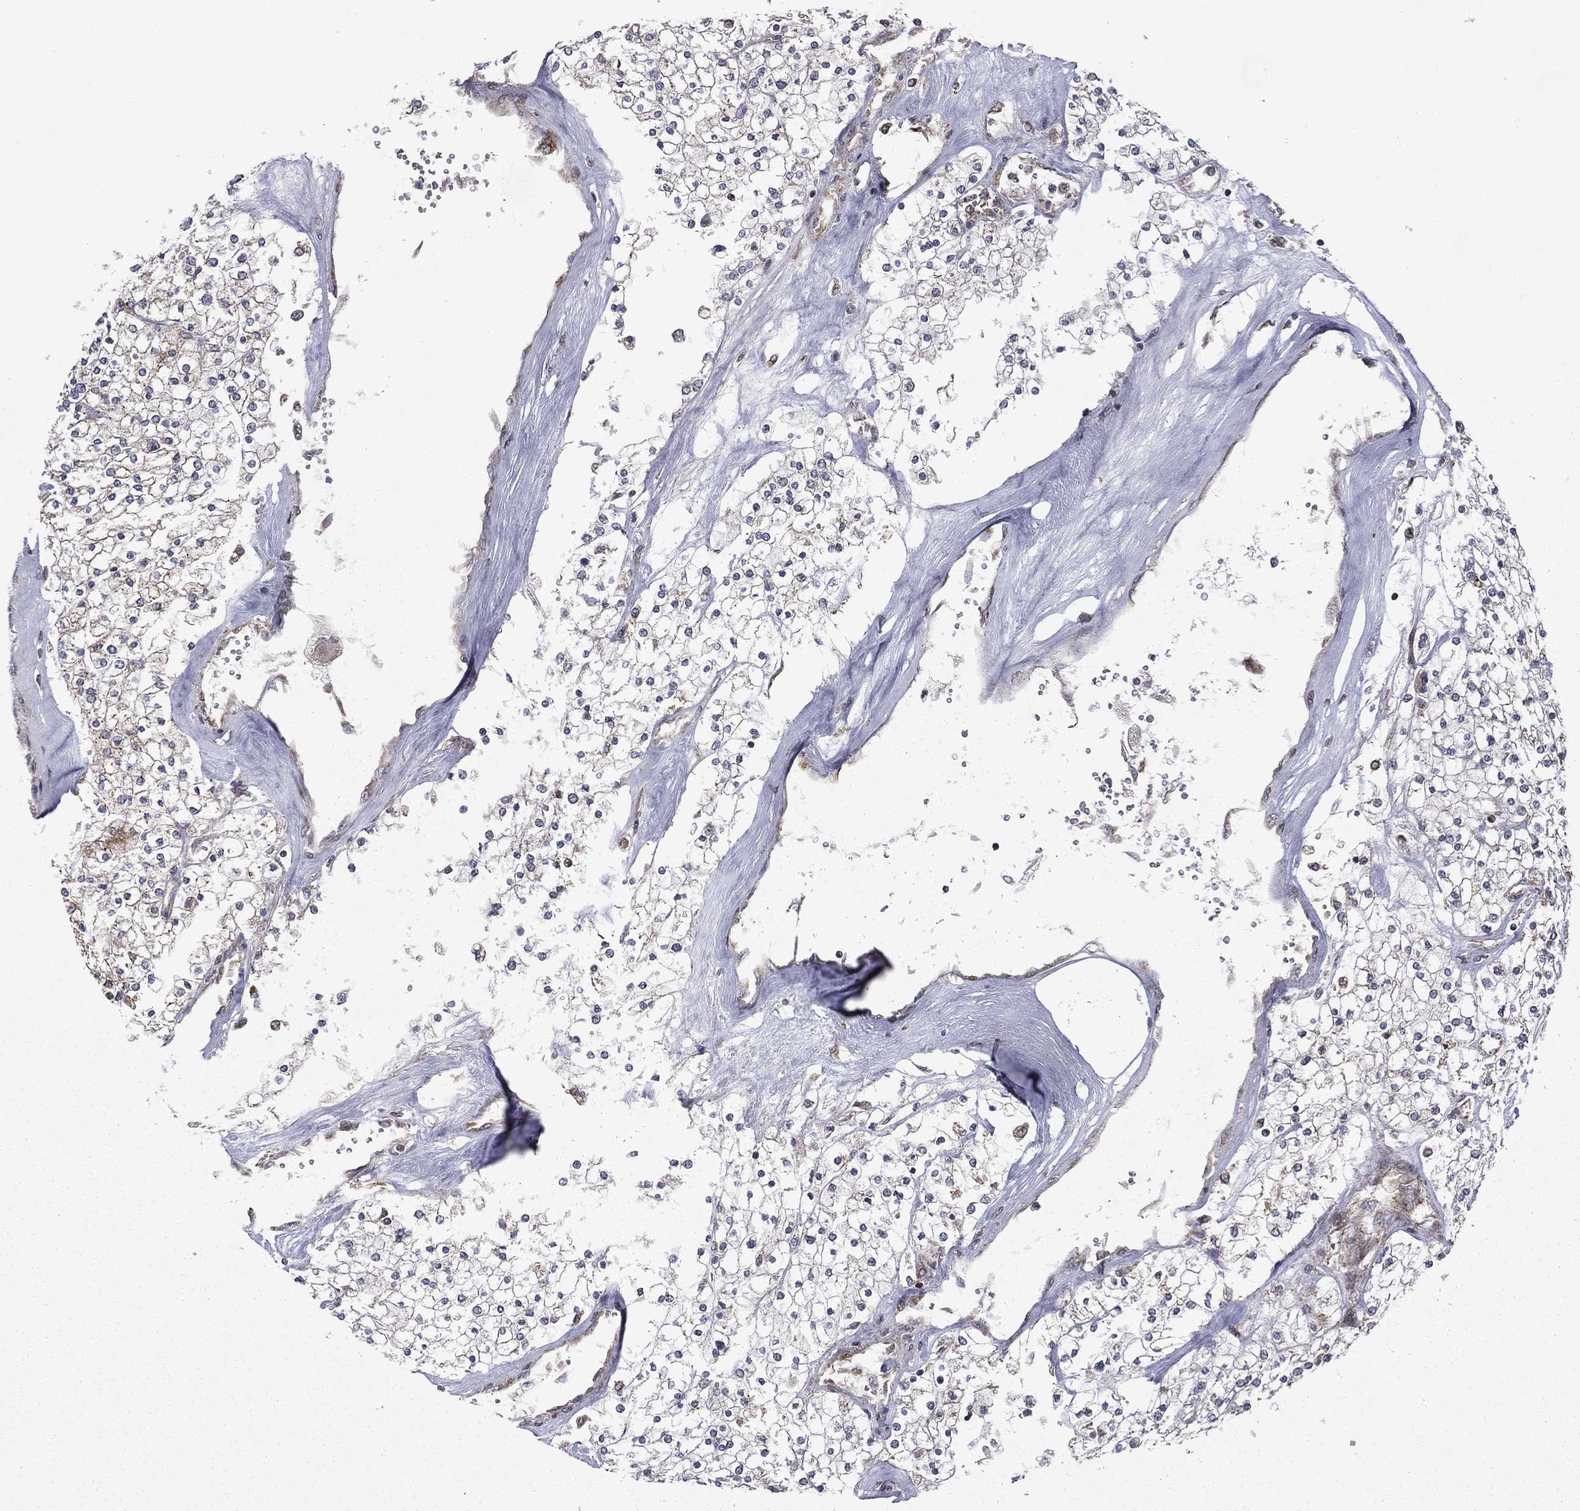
{"staining": {"intensity": "weak", "quantity": "<25%", "location": "cytoplasmic/membranous"}, "tissue": "renal cancer", "cell_type": "Tumor cells", "image_type": "cancer", "snomed": [{"axis": "morphology", "description": "Adenocarcinoma, NOS"}, {"axis": "topography", "description": "Kidney"}], "caption": "Micrograph shows no significant protein staining in tumor cells of renal cancer.", "gene": "GIMAP6", "patient": {"sex": "male", "age": 80}}